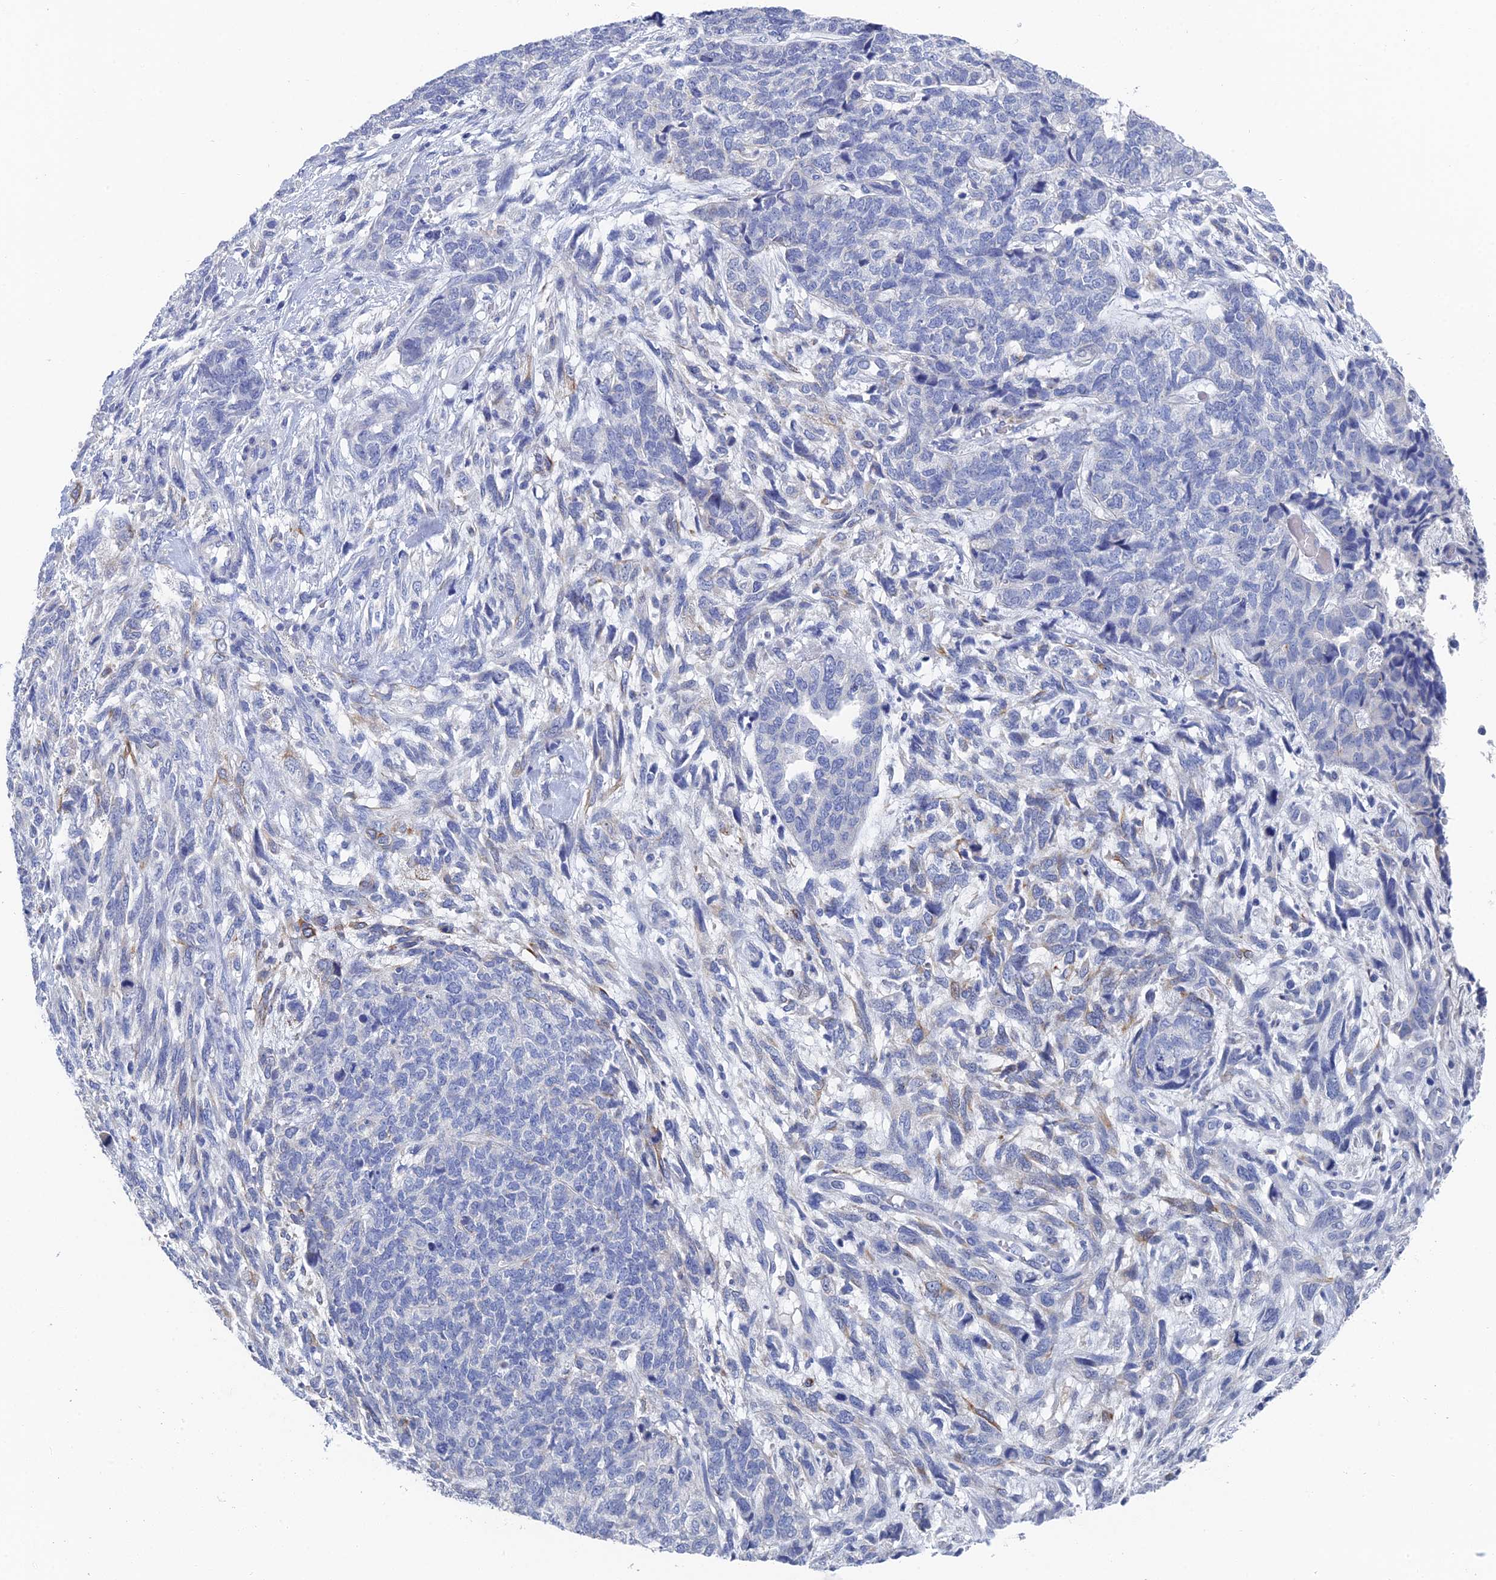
{"staining": {"intensity": "negative", "quantity": "none", "location": "none"}, "tissue": "cervical cancer", "cell_type": "Tumor cells", "image_type": "cancer", "snomed": [{"axis": "morphology", "description": "Squamous cell carcinoma, NOS"}, {"axis": "topography", "description": "Cervix"}], "caption": "IHC of human squamous cell carcinoma (cervical) shows no staining in tumor cells.", "gene": "GFAP", "patient": {"sex": "female", "age": 63}}